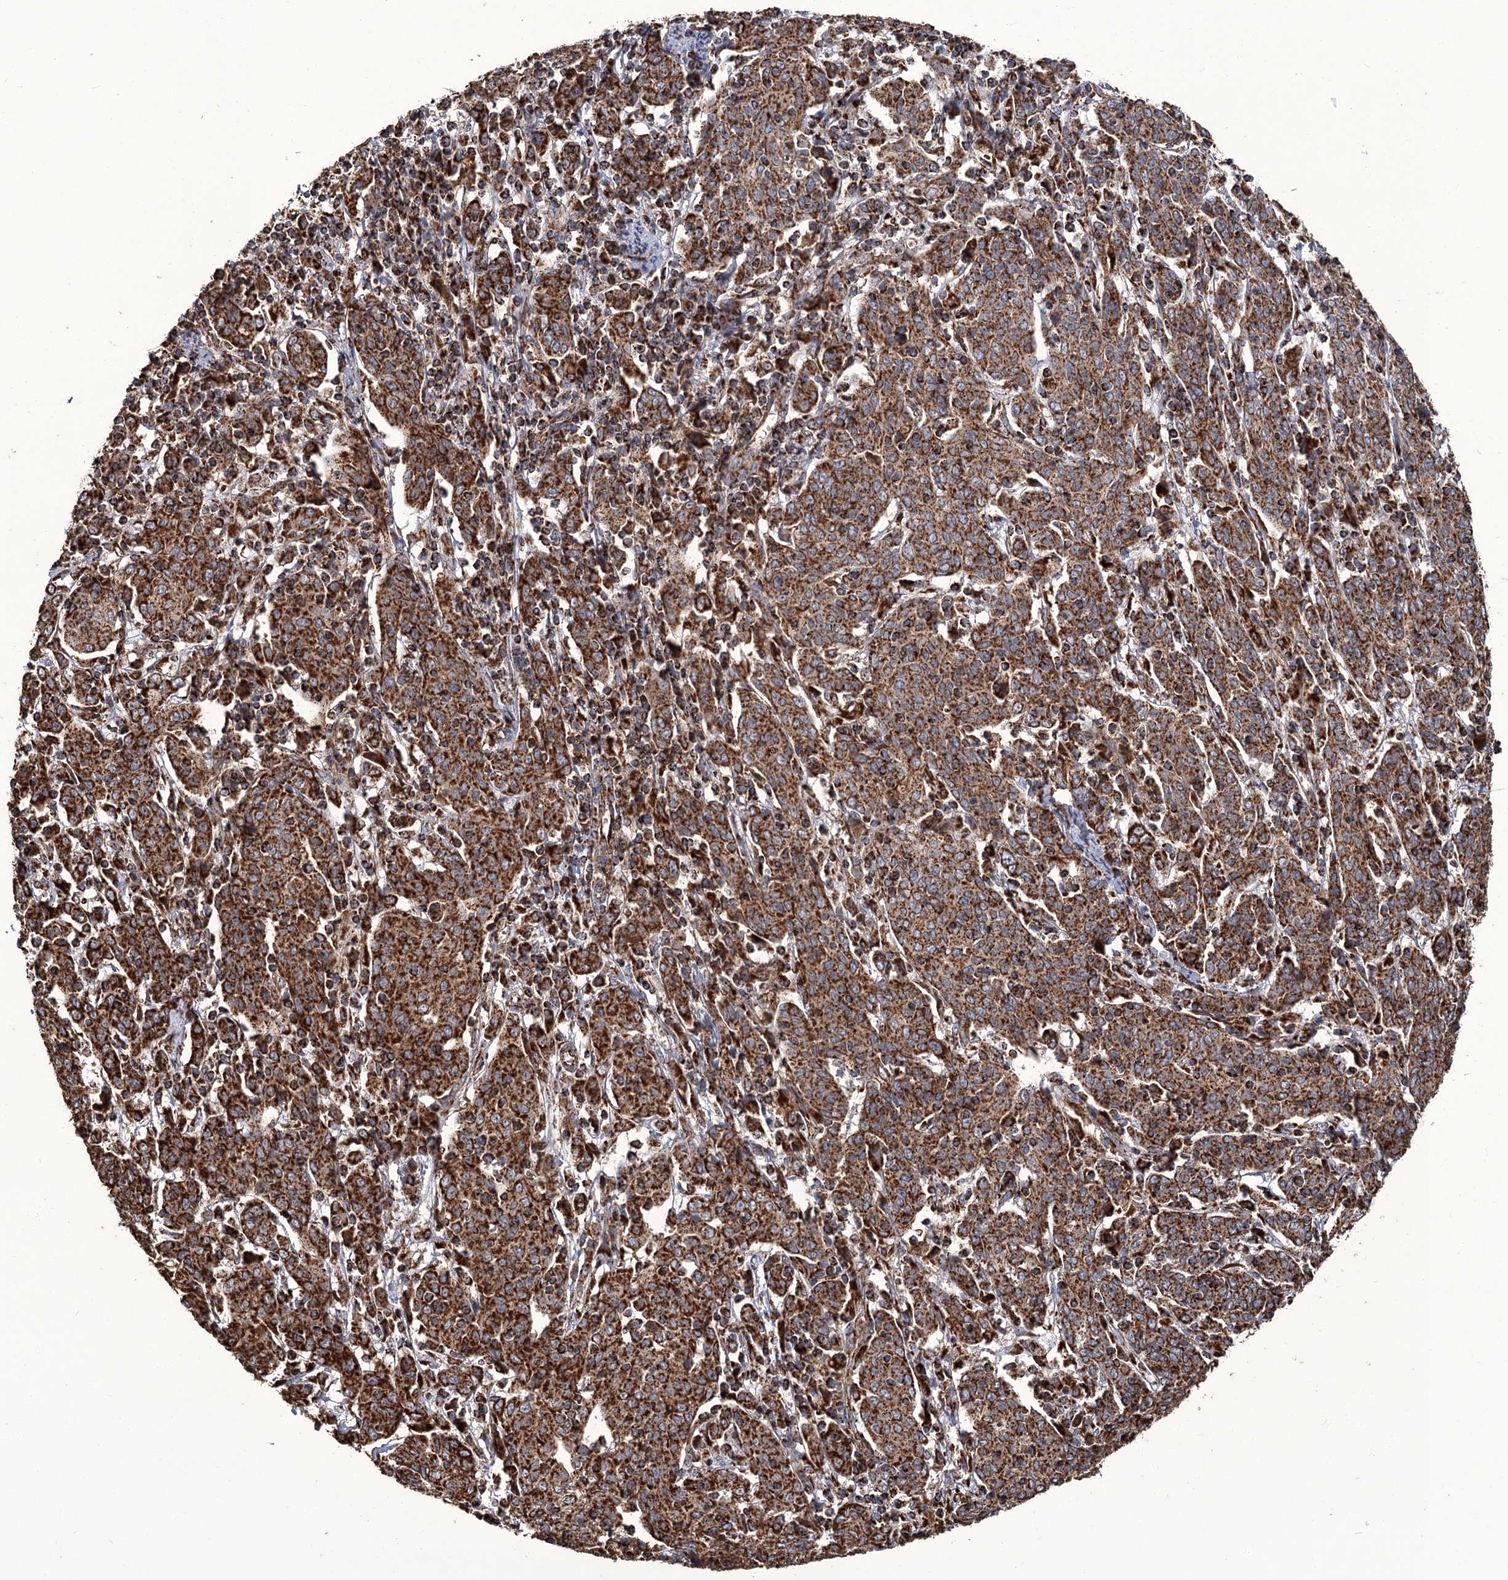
{"staining": {"intensity": "strong", "quantity": ">75%", "location": "cytoplasmic/membranous"}, "tissue": "cervical cancer", "cell_type": "Tumor cells", "image_type": "cancer", "snomed": [{"axis": "morphology", "description": "Squamous cell carcinoma, NOS"}, {"axis": "topography", "description": "Cervix"}], "caption": "The photomicrograph demonstrates staining of squamous cell carcinoma (cervical), revealing strong cytoplasmic/membranous protein staining (brown color) within tumor cells.", "gene": "APH1A", "patient": {"sex": "female", "age": 67}}